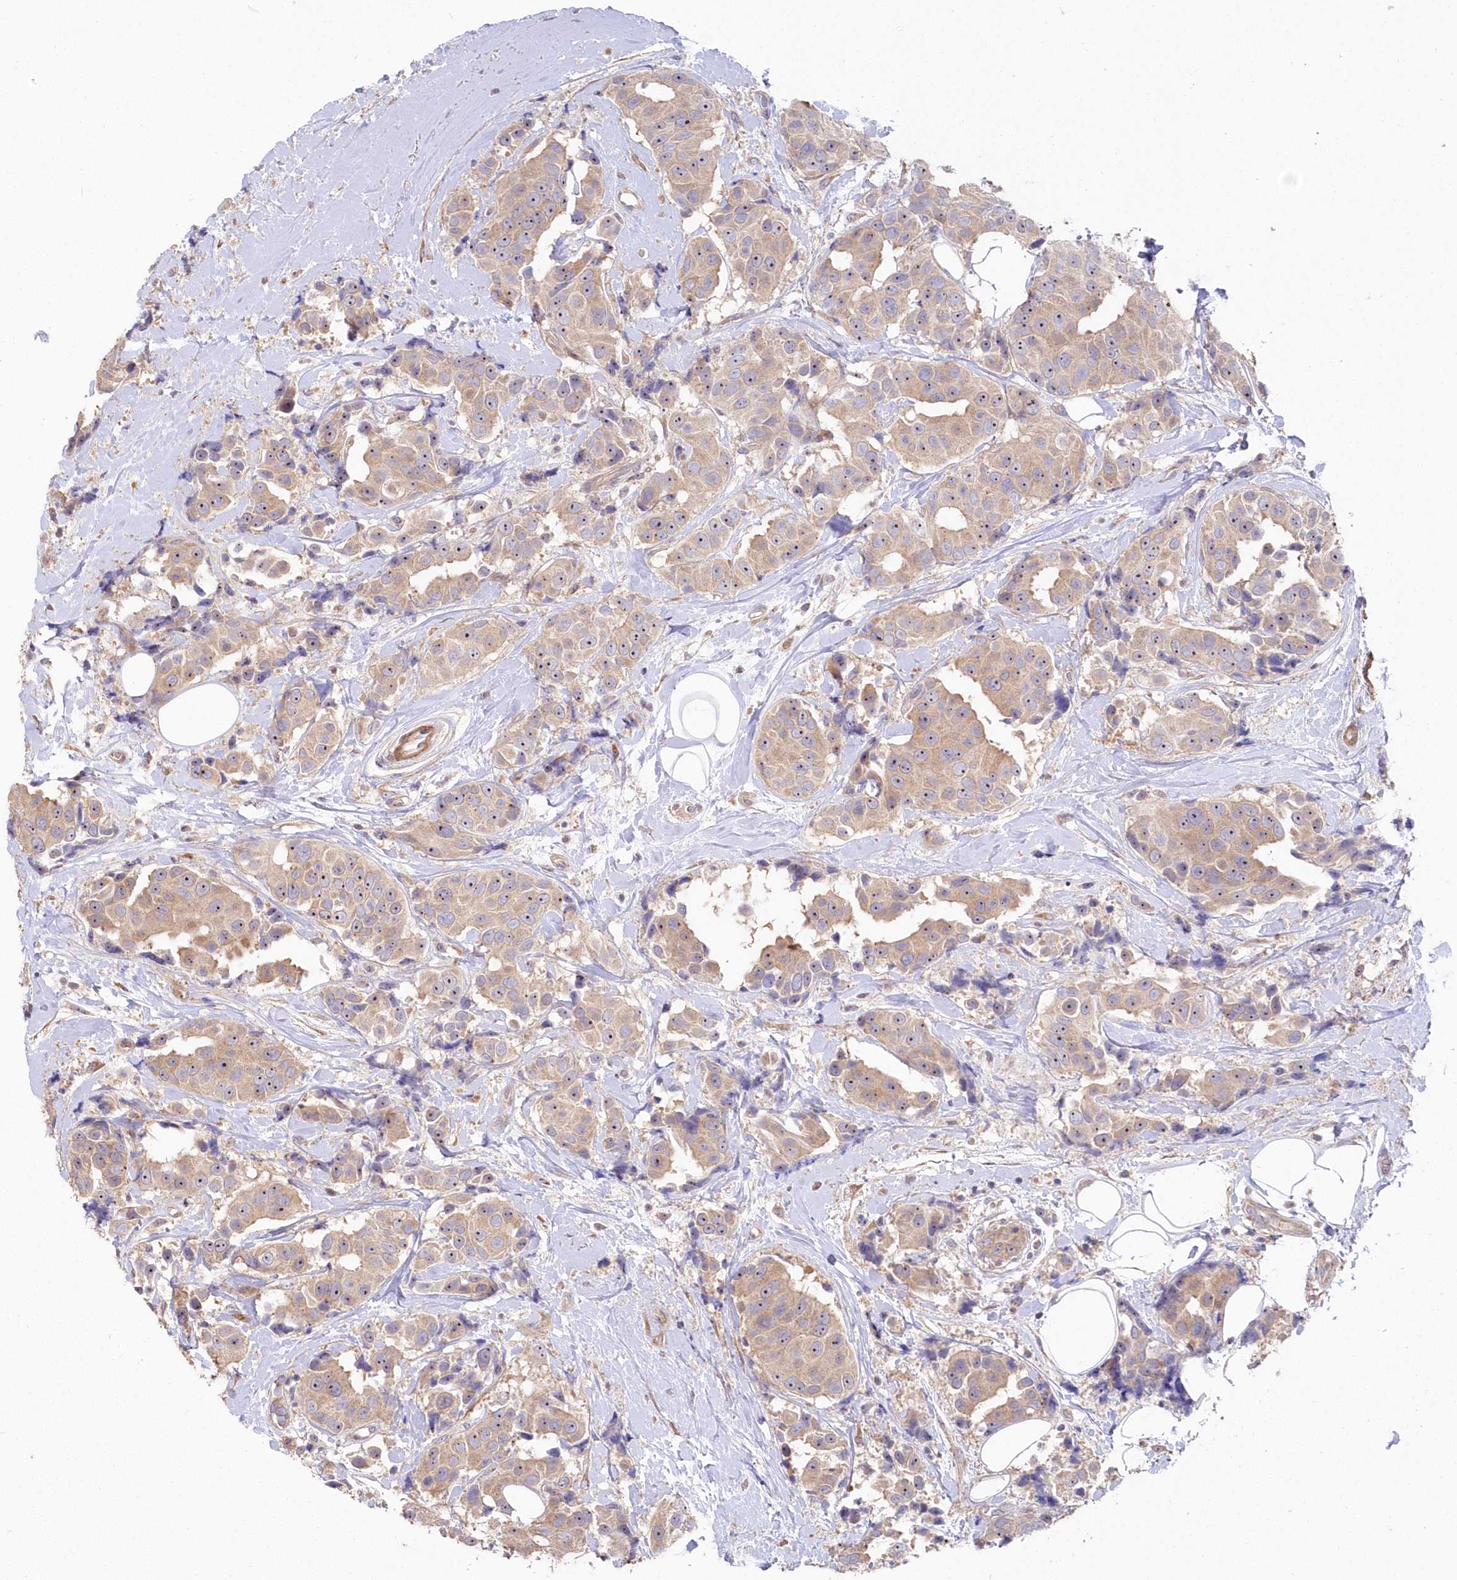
{"staining": {"intensity": "moderate", "quantity": ">75%", "location": "cytoplasmic/membranous,nuclear"}, "tissue": "breast cancer", "cell_type": "Tumor cells", "image_type": "cancer", "snomed": [{"axis": "morphology", "description": "Normal tissue, NOS"}, {"axis": "morphology", "description": "Duct carcinoma"}, {"axis": "topography", "description": "Breast"}], "caption": "An immunohistochemistry photomicrograph of tumor tissue is shown. Protein staining in brown shows moderate cytoplasmic/membranous and nuclear positivity in breast intraductal carcinoma within tumor cells. The protein of interest is shown in brown color, while the nuclei are stained blue.", "gene": "TBCA", "patient": {"sex": "female", "age": 39}}